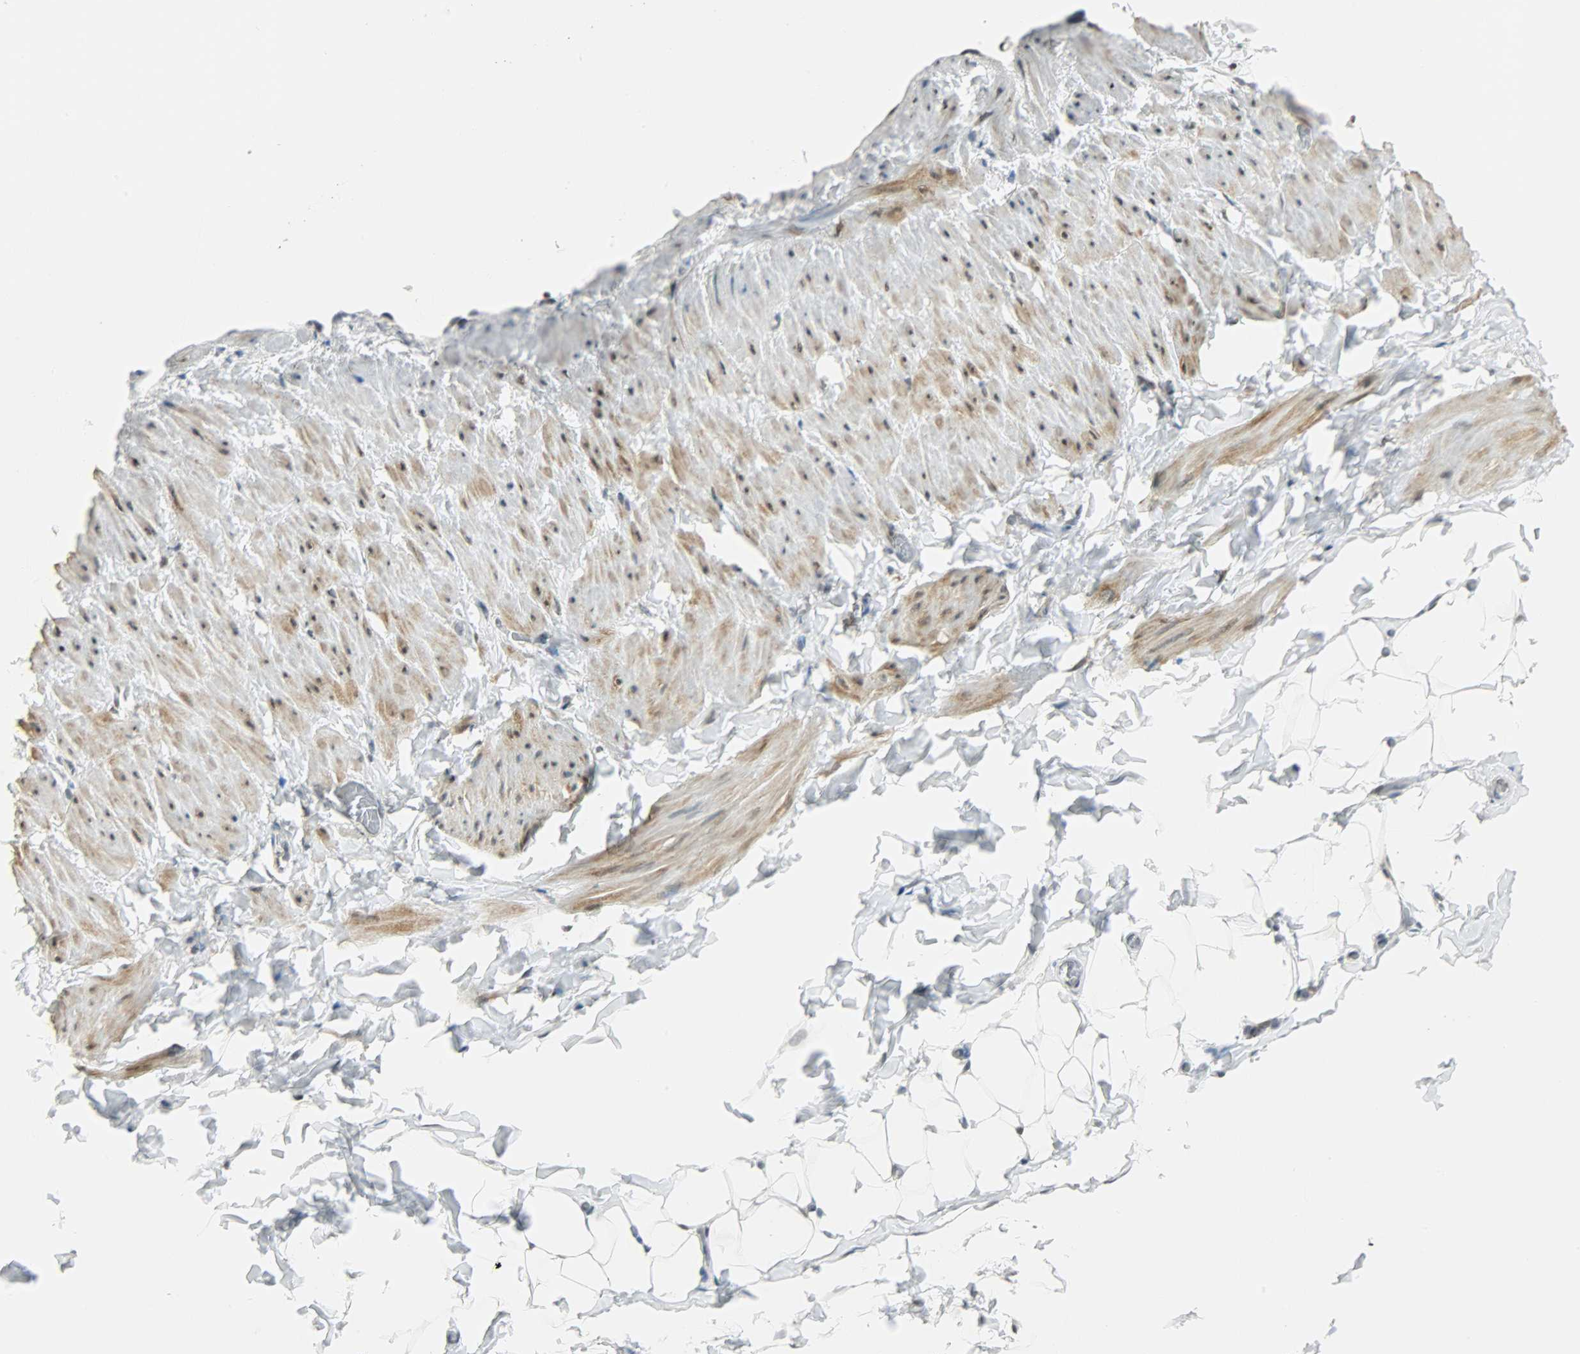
{"staining": {"intensity": "negative", "quantity": "none", "location": "none"}, "tissue": "adipose tissue", "cell_type": "Adipocytes", "image_type": "normal", "snomed": [{"axis": "morphology", "description": "Normal tissue, NOS"}, {"axis": "topography", "description": "Soft tissue"}], "caption": "The photomicrograph displays no significant staining in adipocytes of adipose tissue. Nuclei are stained in blue.", "gene": "SUGP1", "patient": {"sex": "male", "age": 26}}